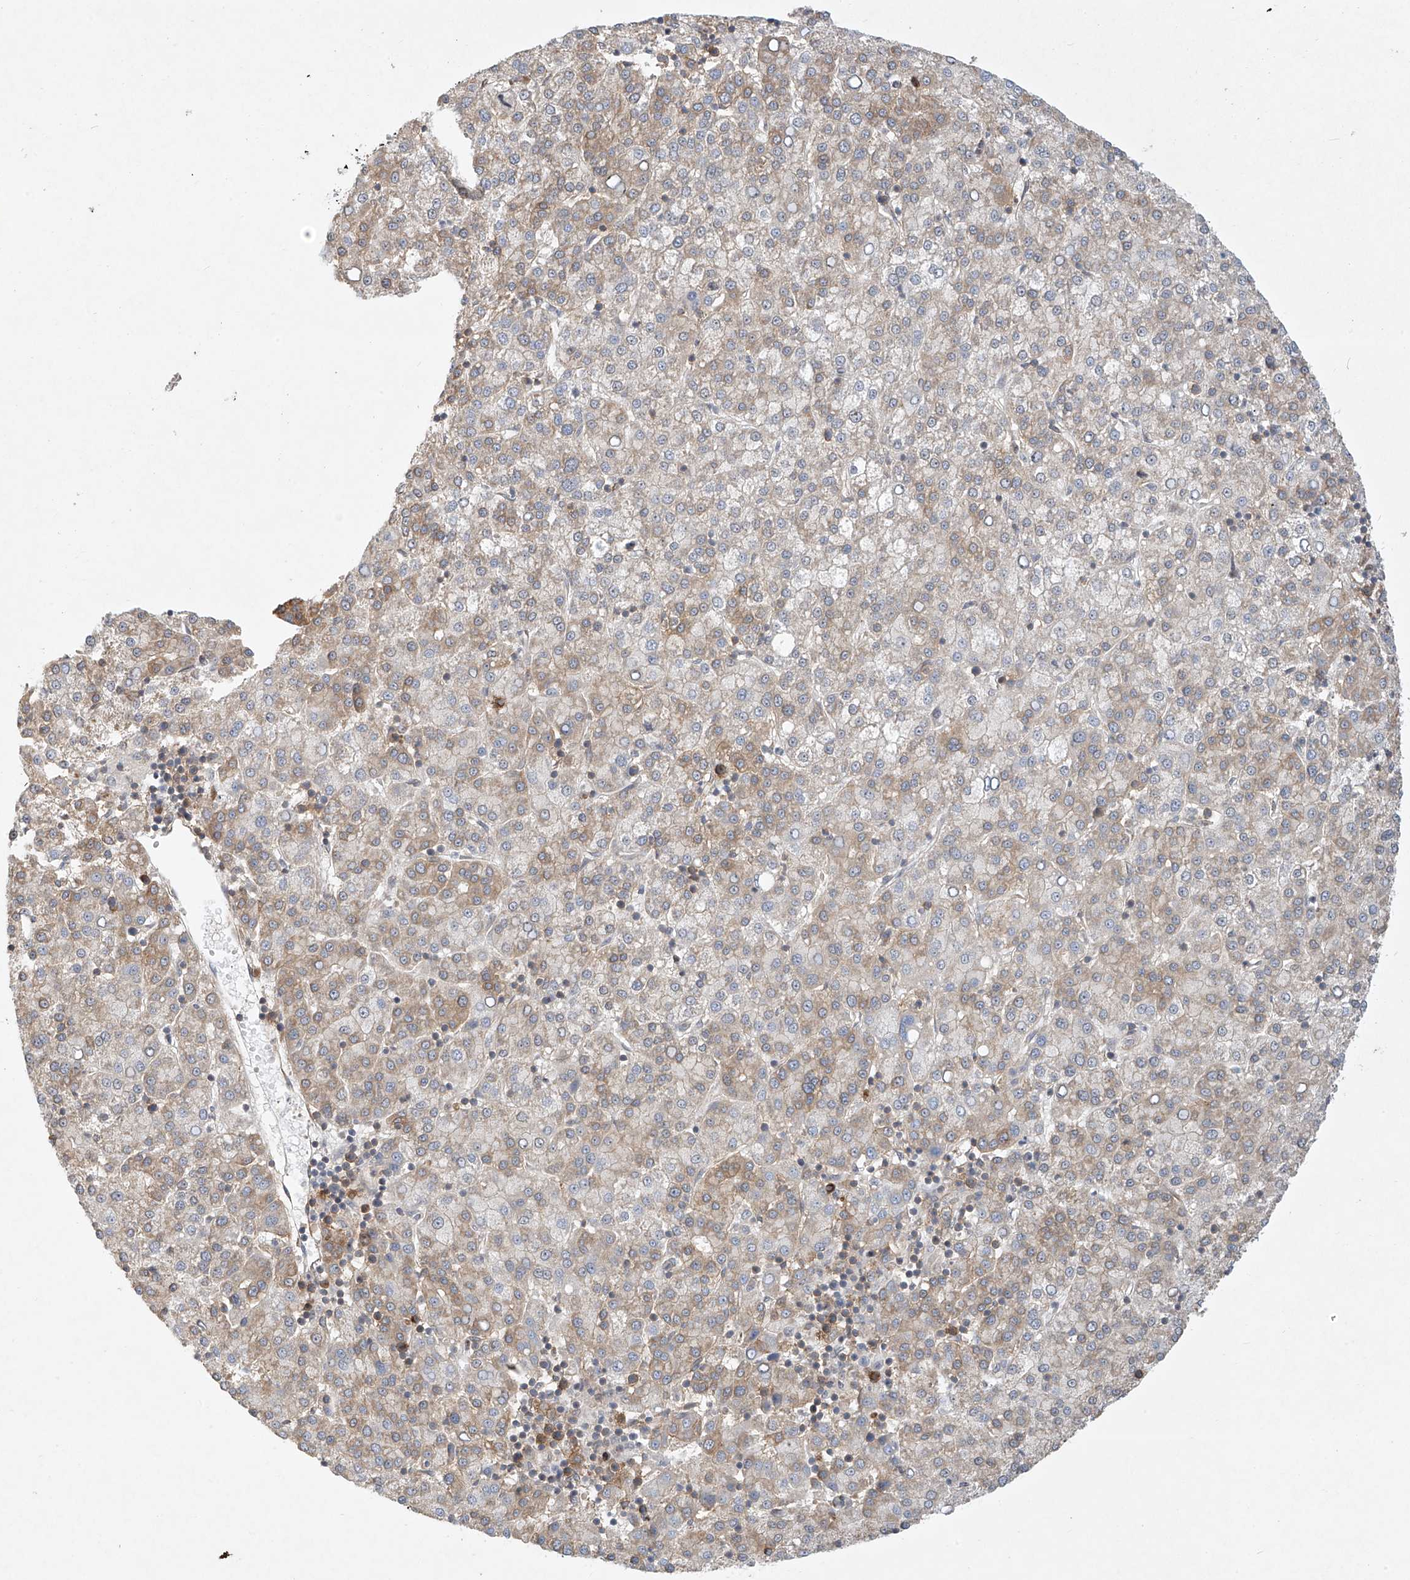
{"staining": {"intensity": "weak", "quantity": "25%-75%", "location": "cytoplasmic/membranous"}, "tissue": "liver cancer", "cell_type": "Tumor cells", "image_type": "cancer", "snomed": [{"axis": "morphology", "description": "Carcinoma, Hepatocellular, NOS"}, {"axis": "topography", "description": "Liver"}], "caption": "Protein positivity by IHC displays weak cytoplasmic/membranous expression in about 25%-75% of tumor cells in liver cancer (hepatocellular carcinoma).", "gene": "TASP1", "patient": {"sex": "female", "age": 58}}